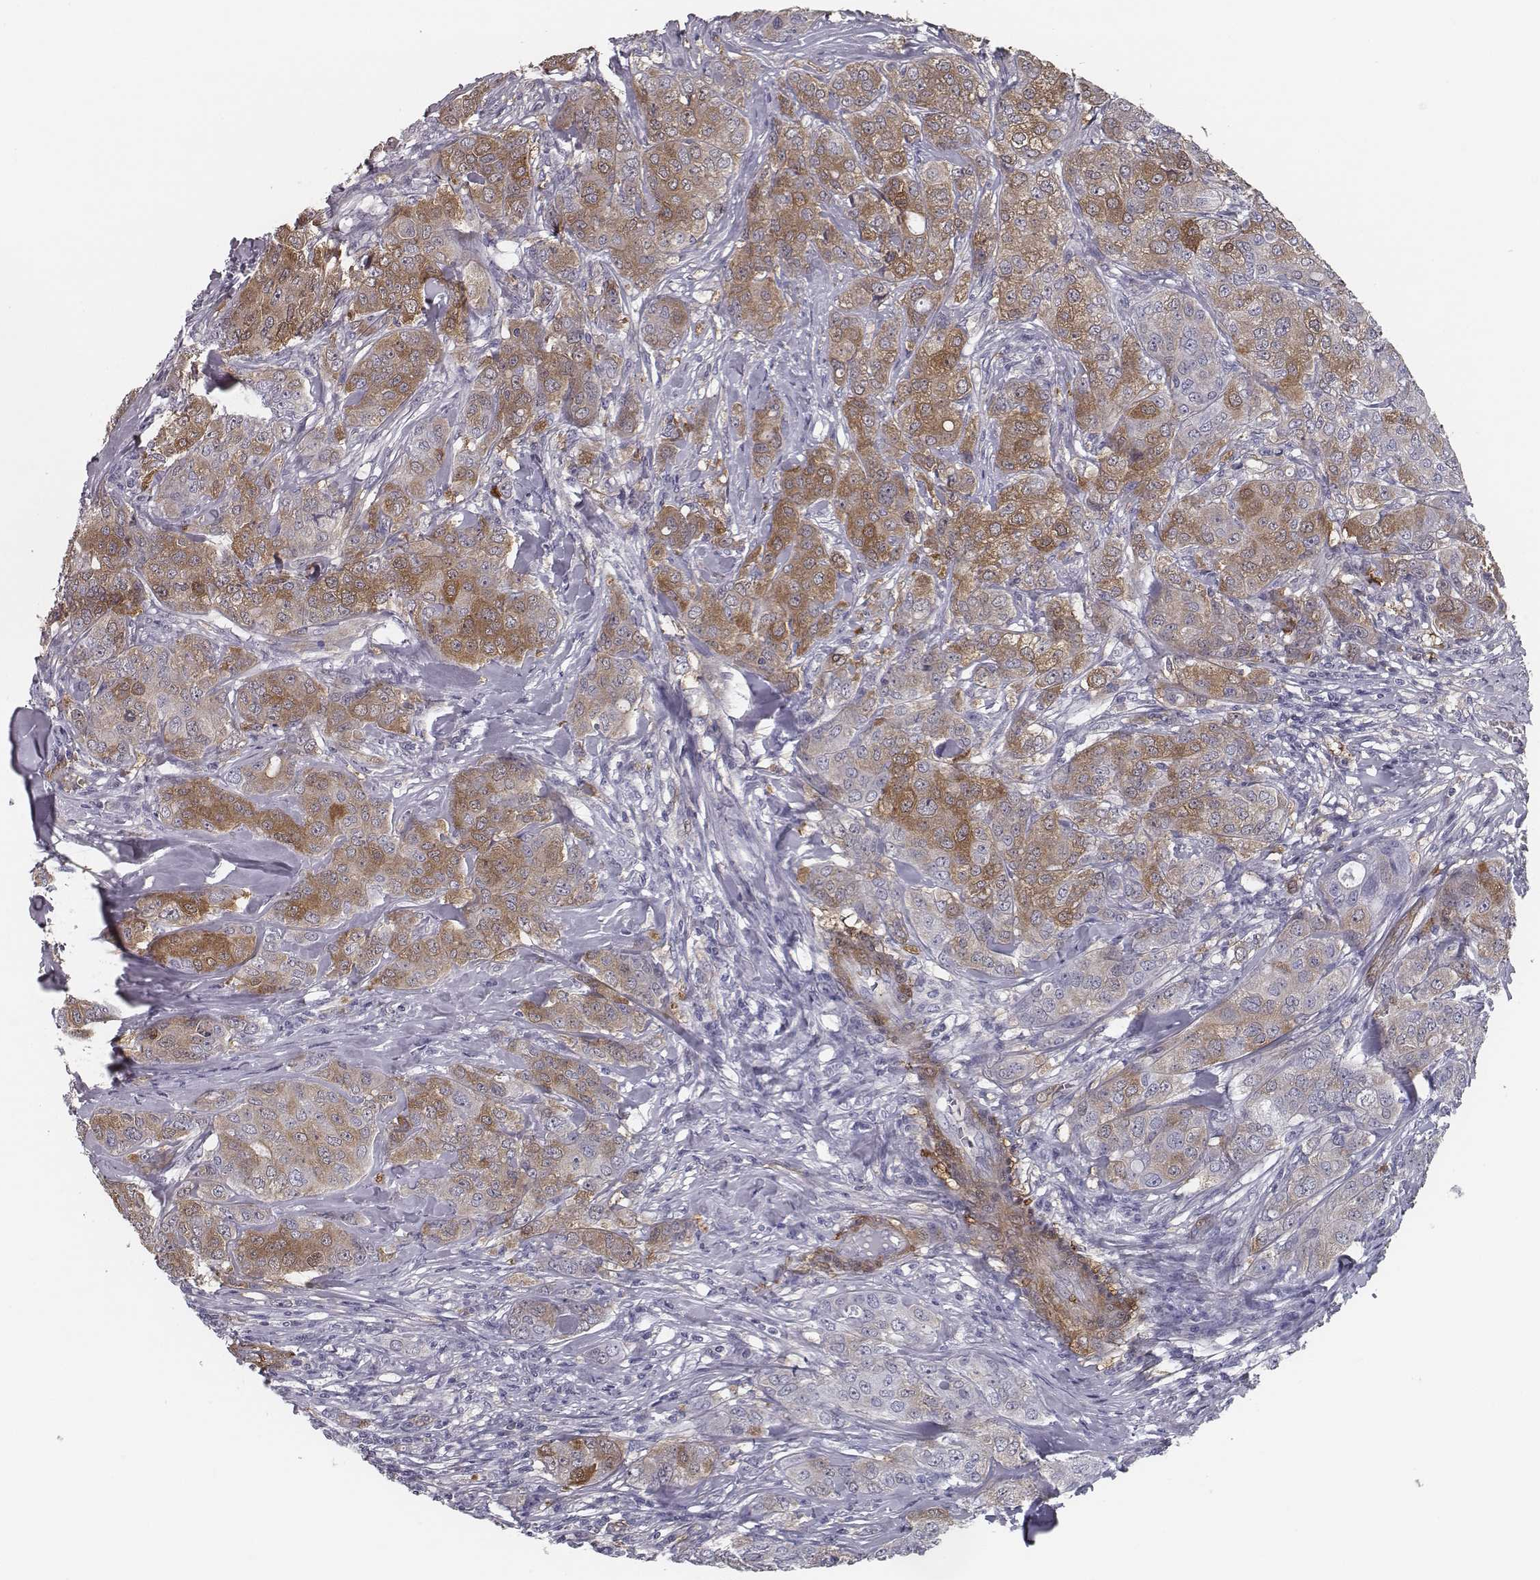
{"staining": {"intensity": "moderate", "quantity": ">75%", "location": "cytoplasmic/membranous"}, "tissue": "breast cancer", "cell_type": "Tumor cells", "image_type": "cancer", "snomed": [{"axis": "morphology", "description": "Duct carcinoma"}, {"axis": "topography", "description": "Breast"}], "caption": "This photomicrograph displays immunohistochemistry staining of breast cancer, with medium moderate cytoplasmic/membranous positivity in about >75% of tumor cells.", "gene": "ISYNA1", "patient": {"sex": "female", "age": 43}}